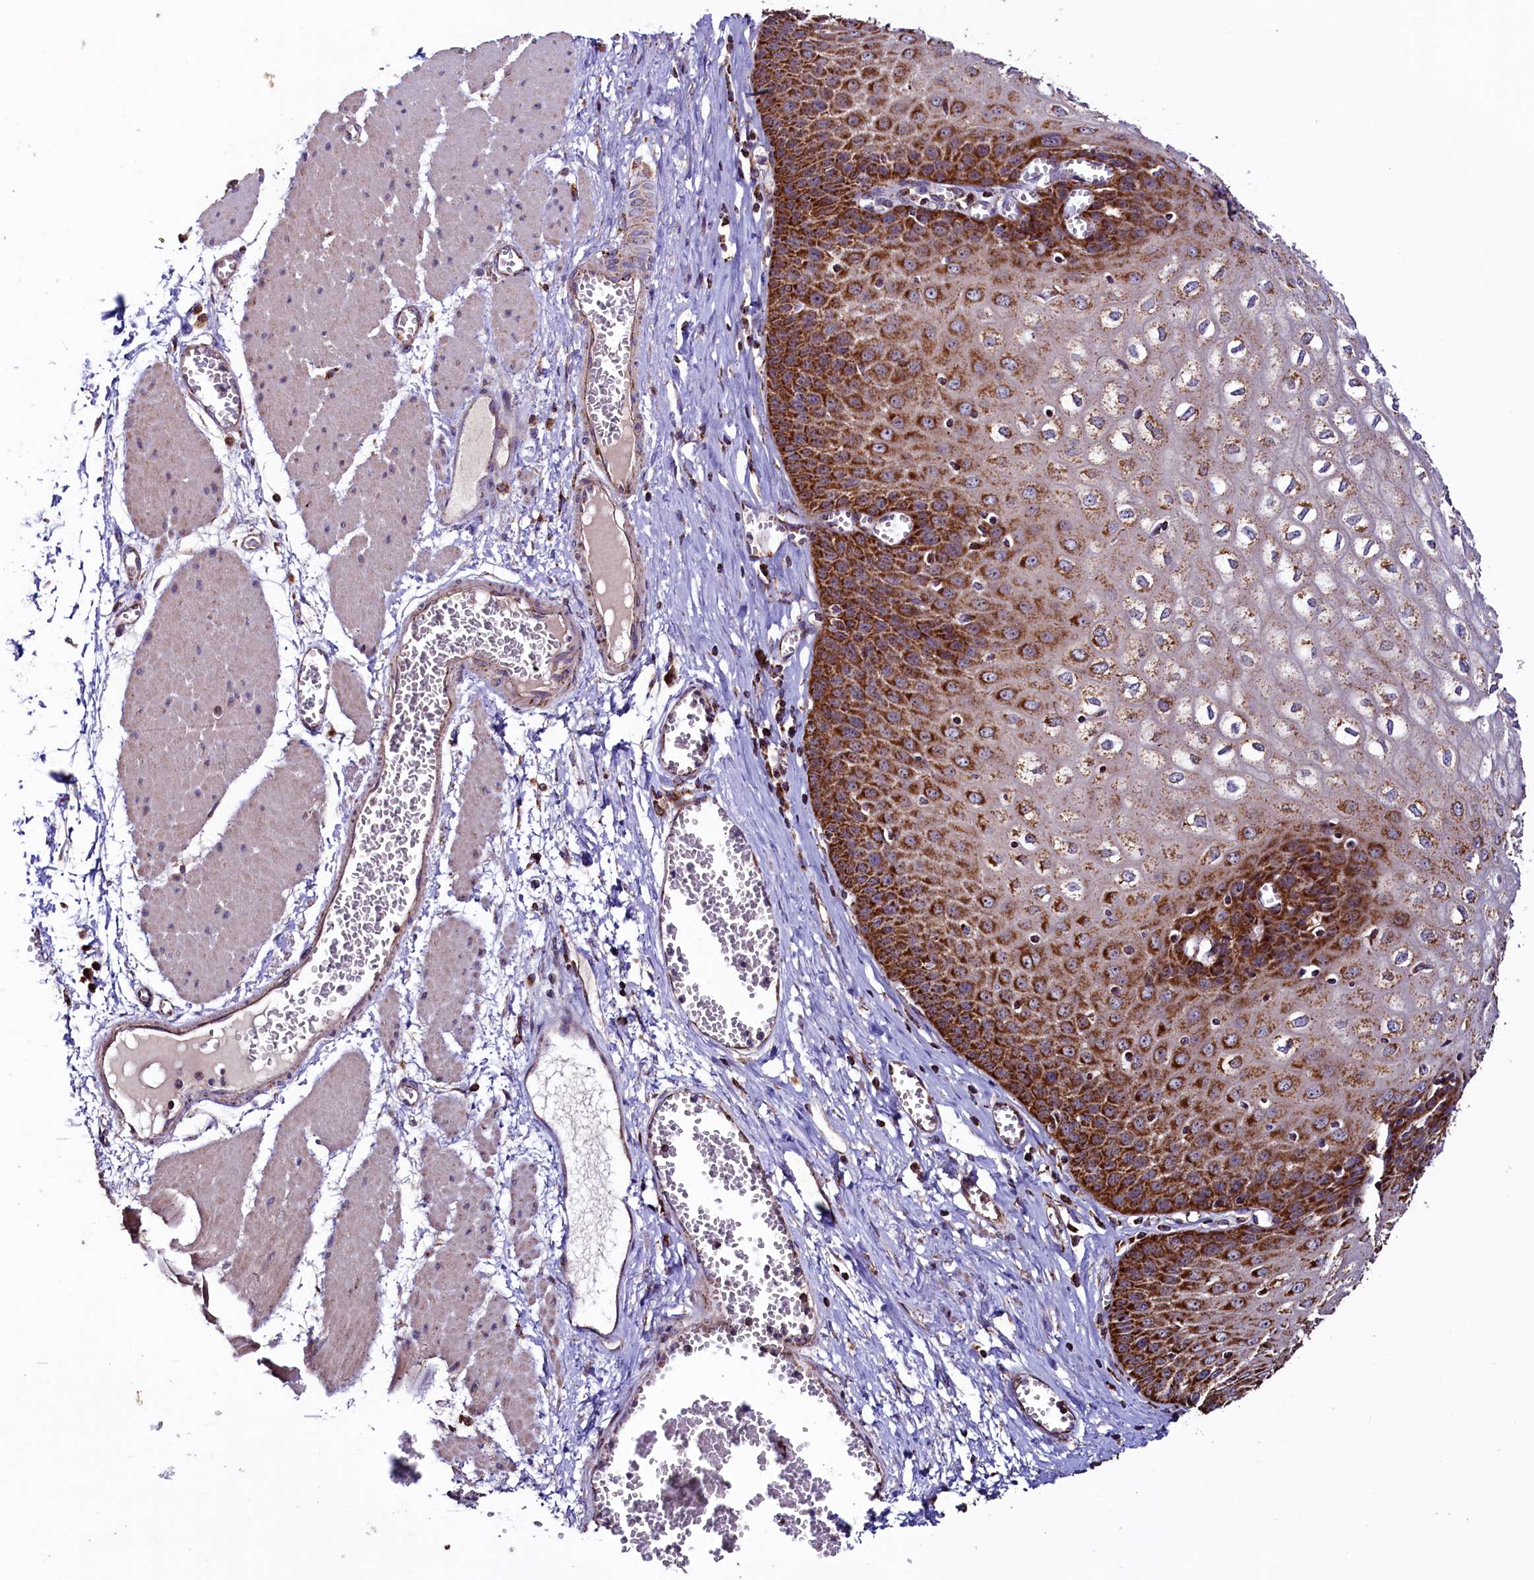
{"staining": {"intensity": "strong", "quantity": ">75%", "location": "cytoplasmic/membranous"}, "tissue": "esophagus", "cell_type": "Squamous epithelial cells", "image_type": "normal", "snomed": [{"axis": "morphology", "description": "Normal tissue, NOS"}, {"axis": "topography", "description": "Esophagus"}], "caption": "A high amount of strong cytoplasmic/membranous staining is appreciated in approximately >75% of squamous epithelial cells in normal esophagus. Nuclei are stained in blue.", "gene": "STARD5", "patient": {"sex": "male", "age": 60}}